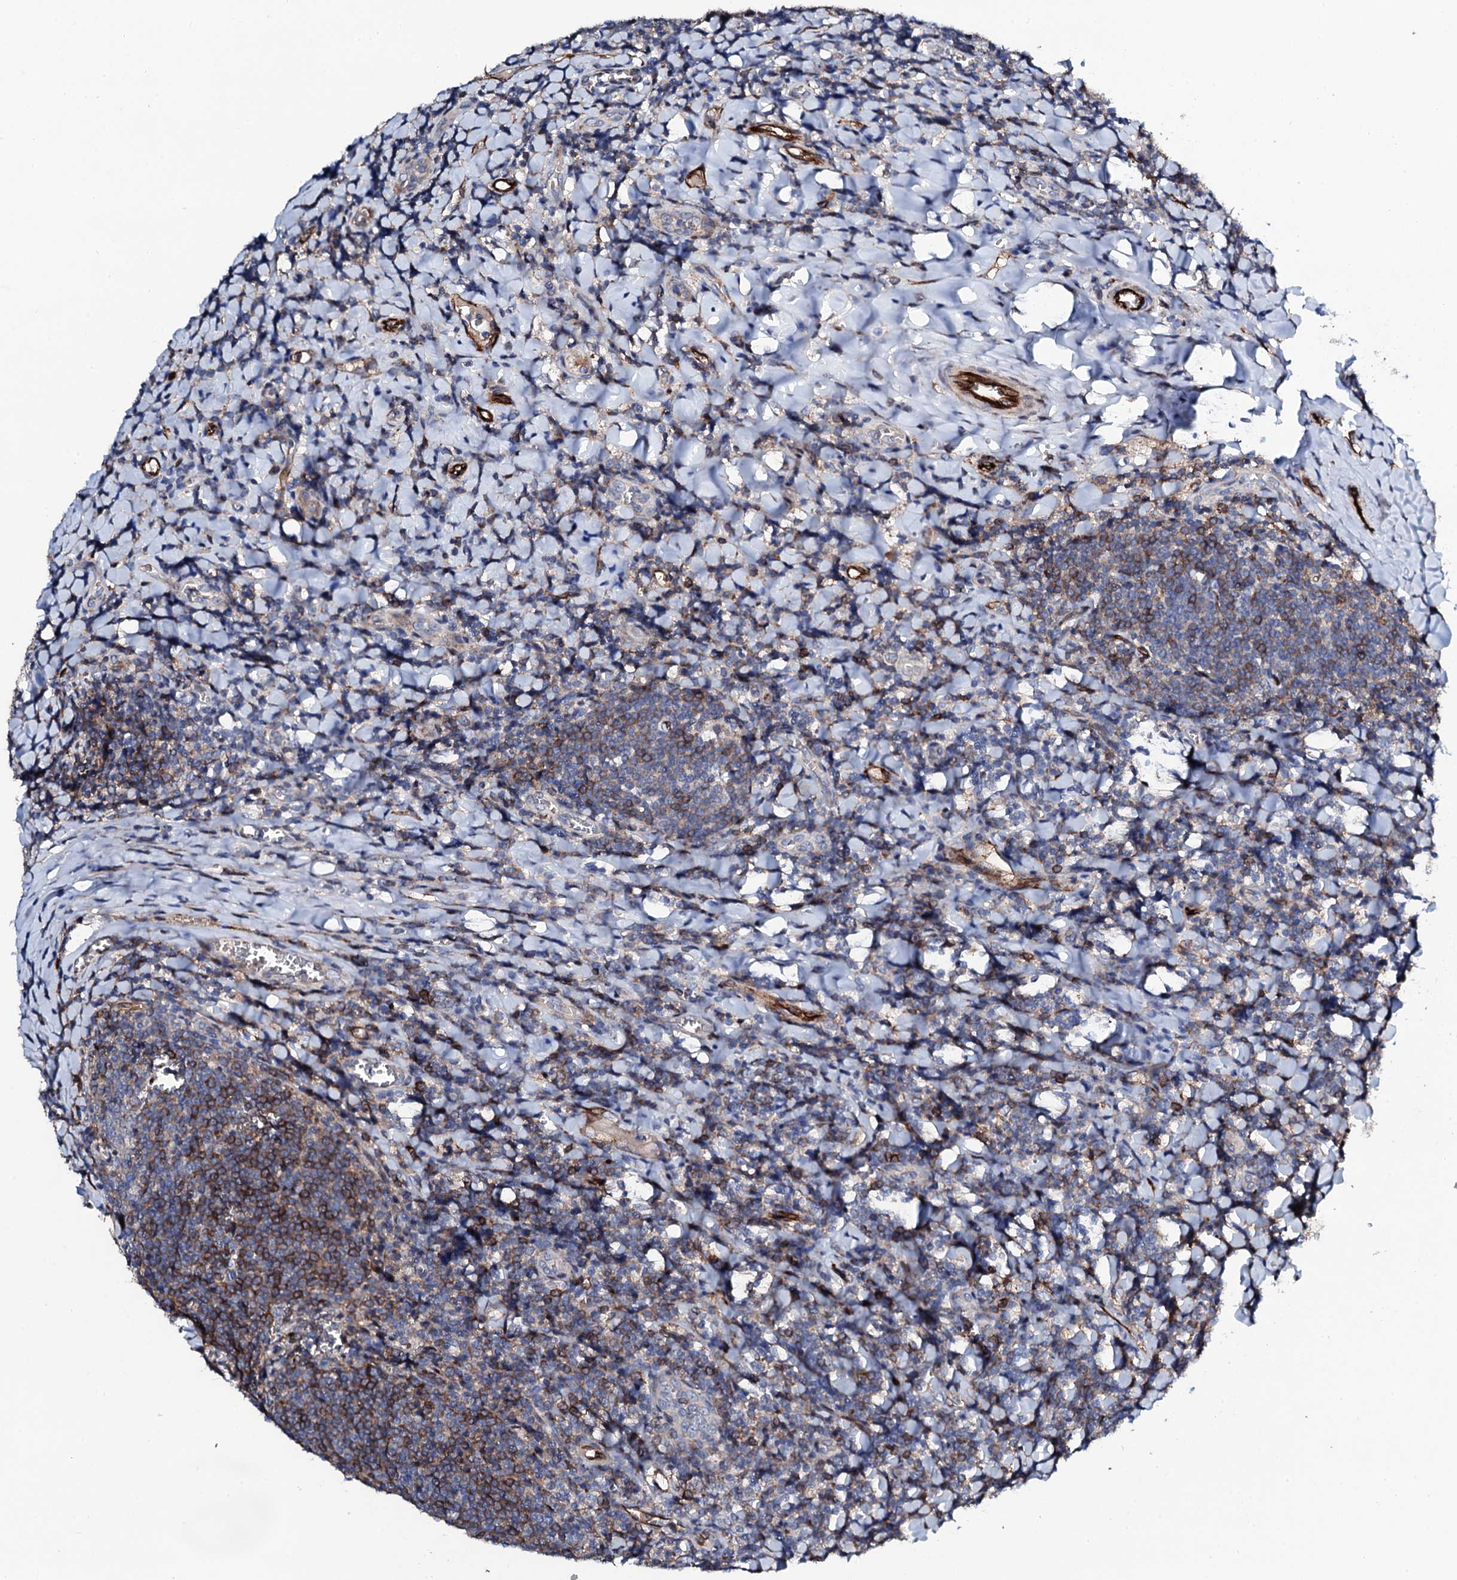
{"staining": {"intensity": "strong", "quantity": "<25%", "location": "cytoplasmic/membranous"}, "tissue": "tonsil", "cell_type": "Germinal center cells", "image_type": "normal", "snomed": [{"axis": "morphology", "description": "Normal tissue, NOS"}, {"axis": "topography", "description": "Tonsil"}], "caption": "The micrograph shows immunohistochemical staining of unremarkable tonsil. There is strong cytoplasmic/membranous positivity is seen in approximately <25% of germinal center cells. (brown staining indicates protein expression, while blue staining denotes nuclei).", "gene": "DBX1", "patient": {"sex": "male", "age": 27}}